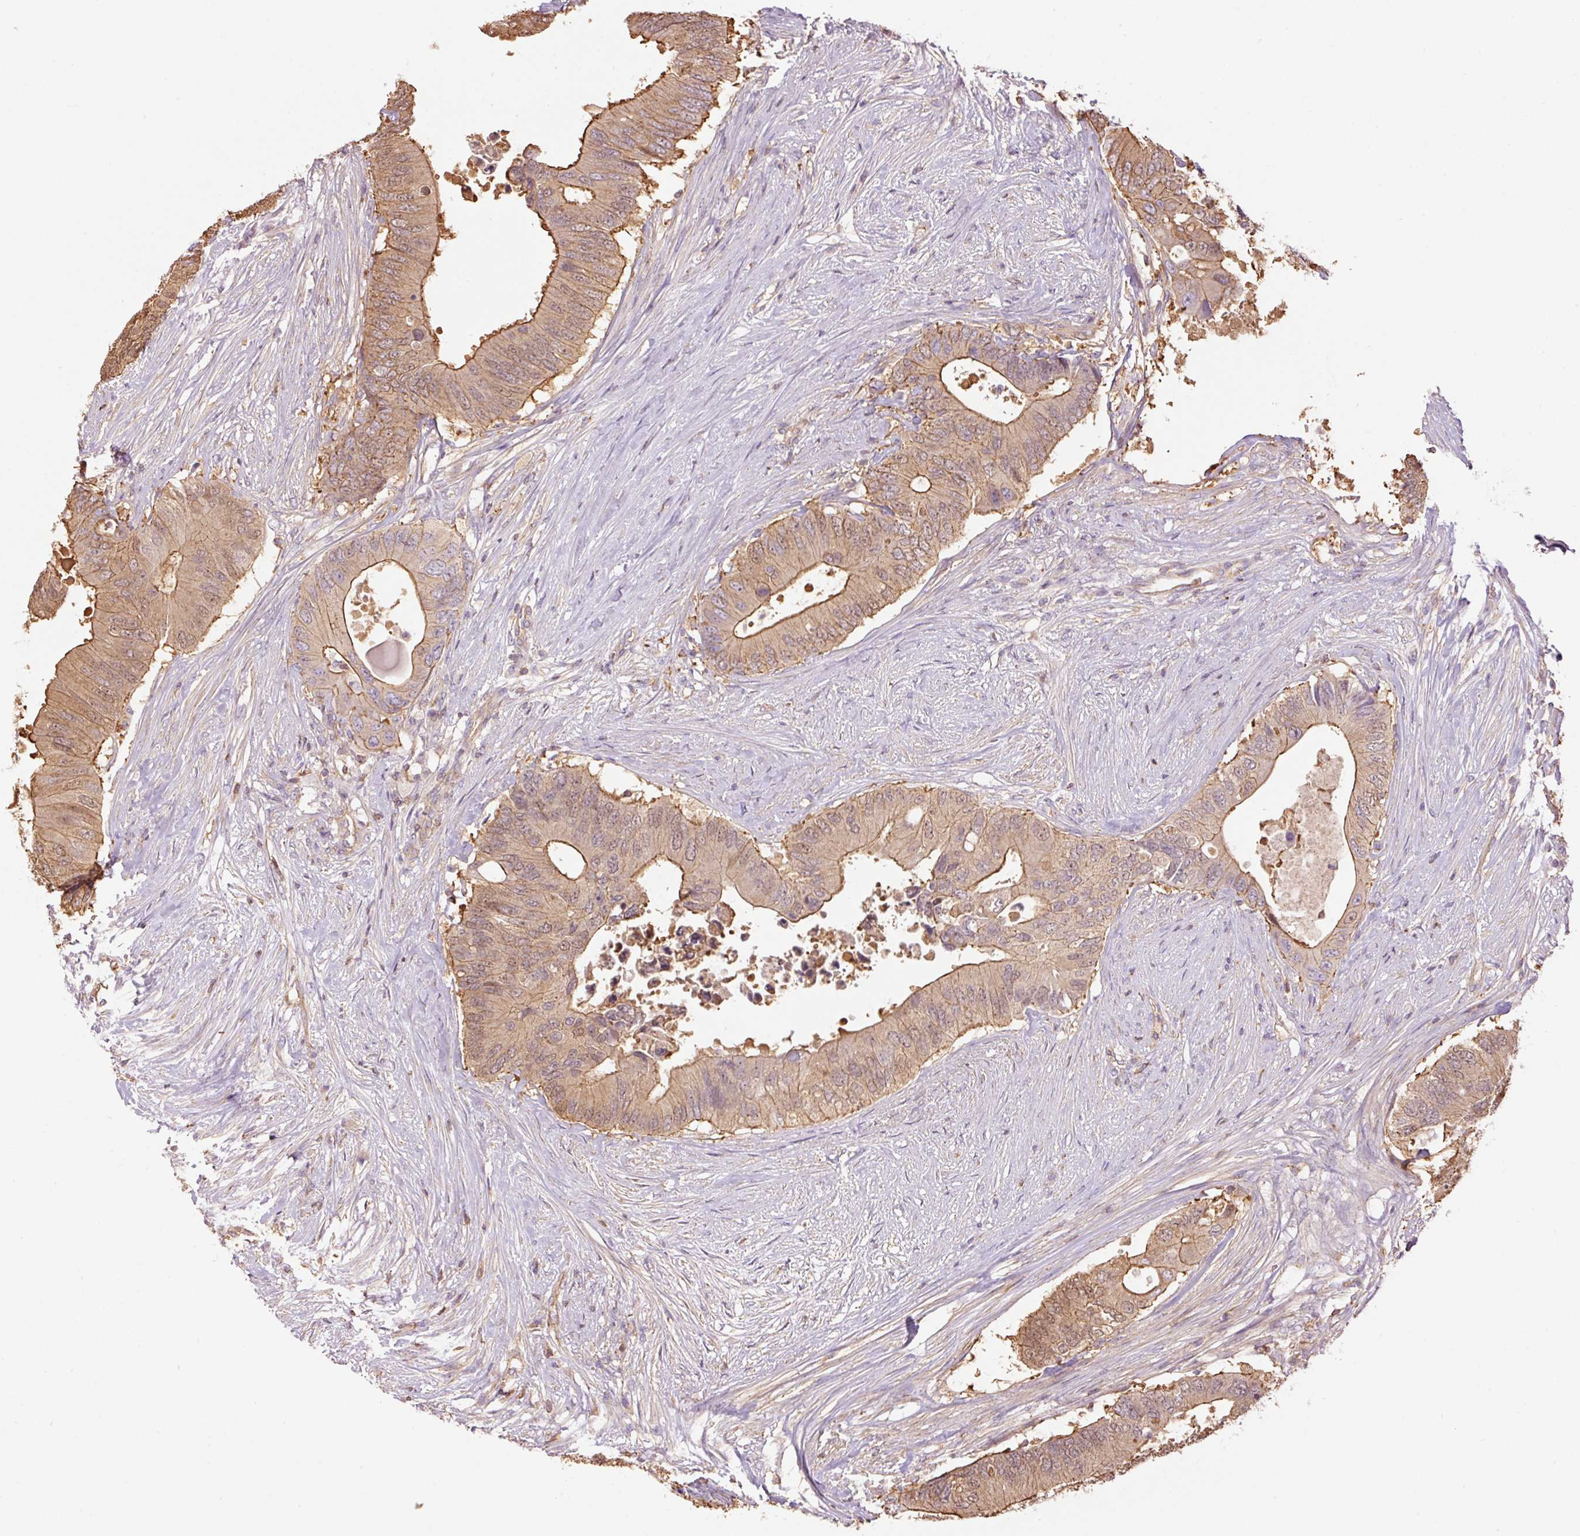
{"staining": {"intensity": "moderate", "quantity": ">75%", "location": "cytoplasmic/membranous"}, "tissue": "colorectal cancer", "cell_type": "Tumor cells", "image_type": "cancer", "snomed": [{"axis": "morphology", "description": "Adenocarcinoma, NOS"}, {"axis": "topography", "description": "Colon"}], "caption": "This histopathology image reveals colorectal adenocarcinoma stained with IHC to label a protein in brown. The cytoplasmic/membranous of tumor cells show moderate positivity for the protein. Nuclei are counter-stained blue.", "gene": "PPP1R1B", "patient": {"sex": "male", "age": 71}}